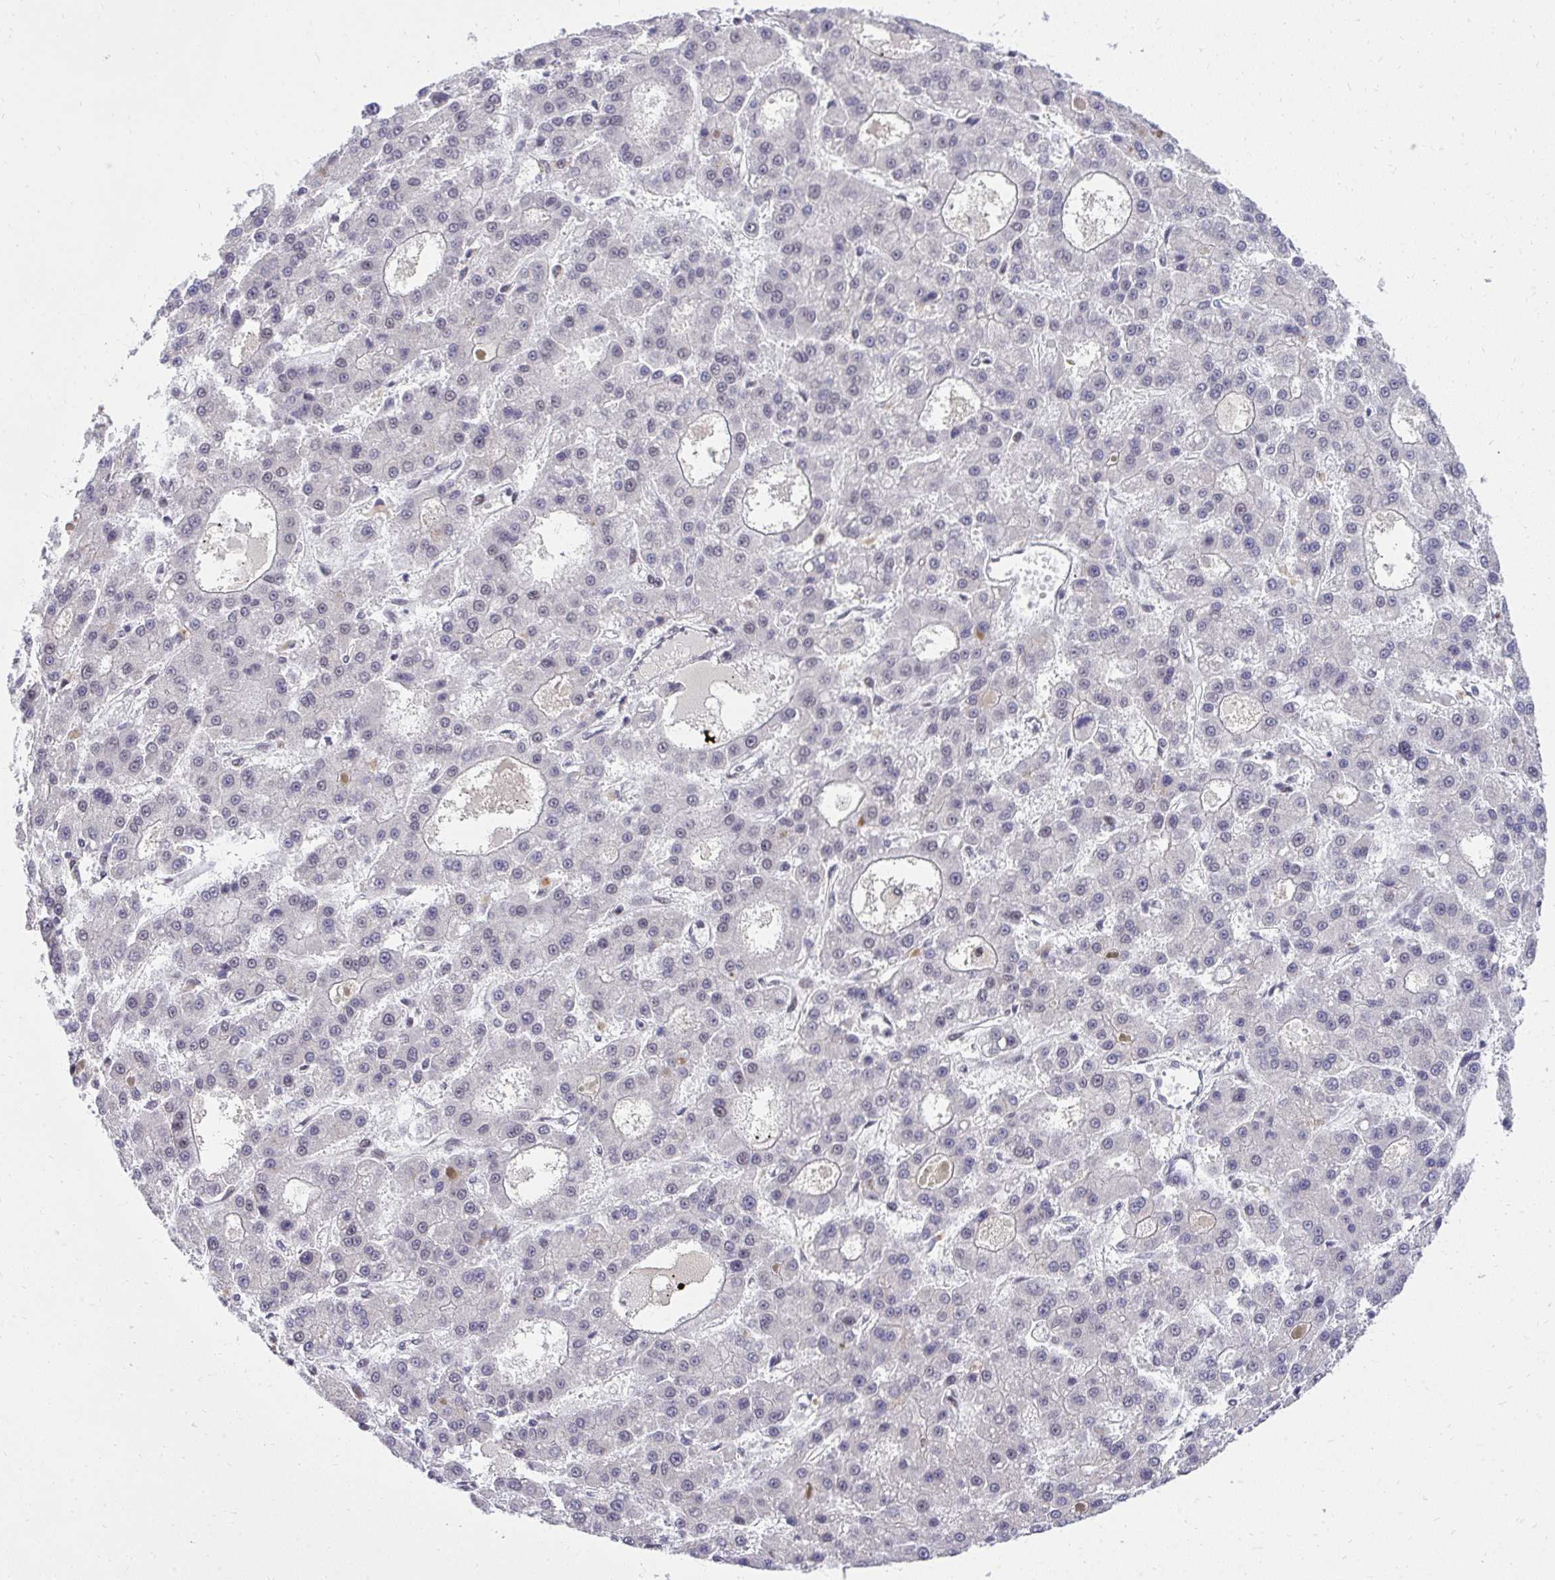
{"staining": {"intensity": "negative", "quantity": "none", "location": "none"}, "tissue": "liver cancer", "cell_type": "Tumor cells", "image_type": "cancer", "snomed": [{"axis": "morphology", "description": "Carcinoma, Hepatocellular, NOS"}, {"axis": "topography", "description": "Liver"}], "caption": "This is an IHC photomicrograph of human liver hepatocellular carcinoma. There is no expression in tumor cells.", "gene": "SYNE4", "patient": {"sex": "male", "age": 70}}